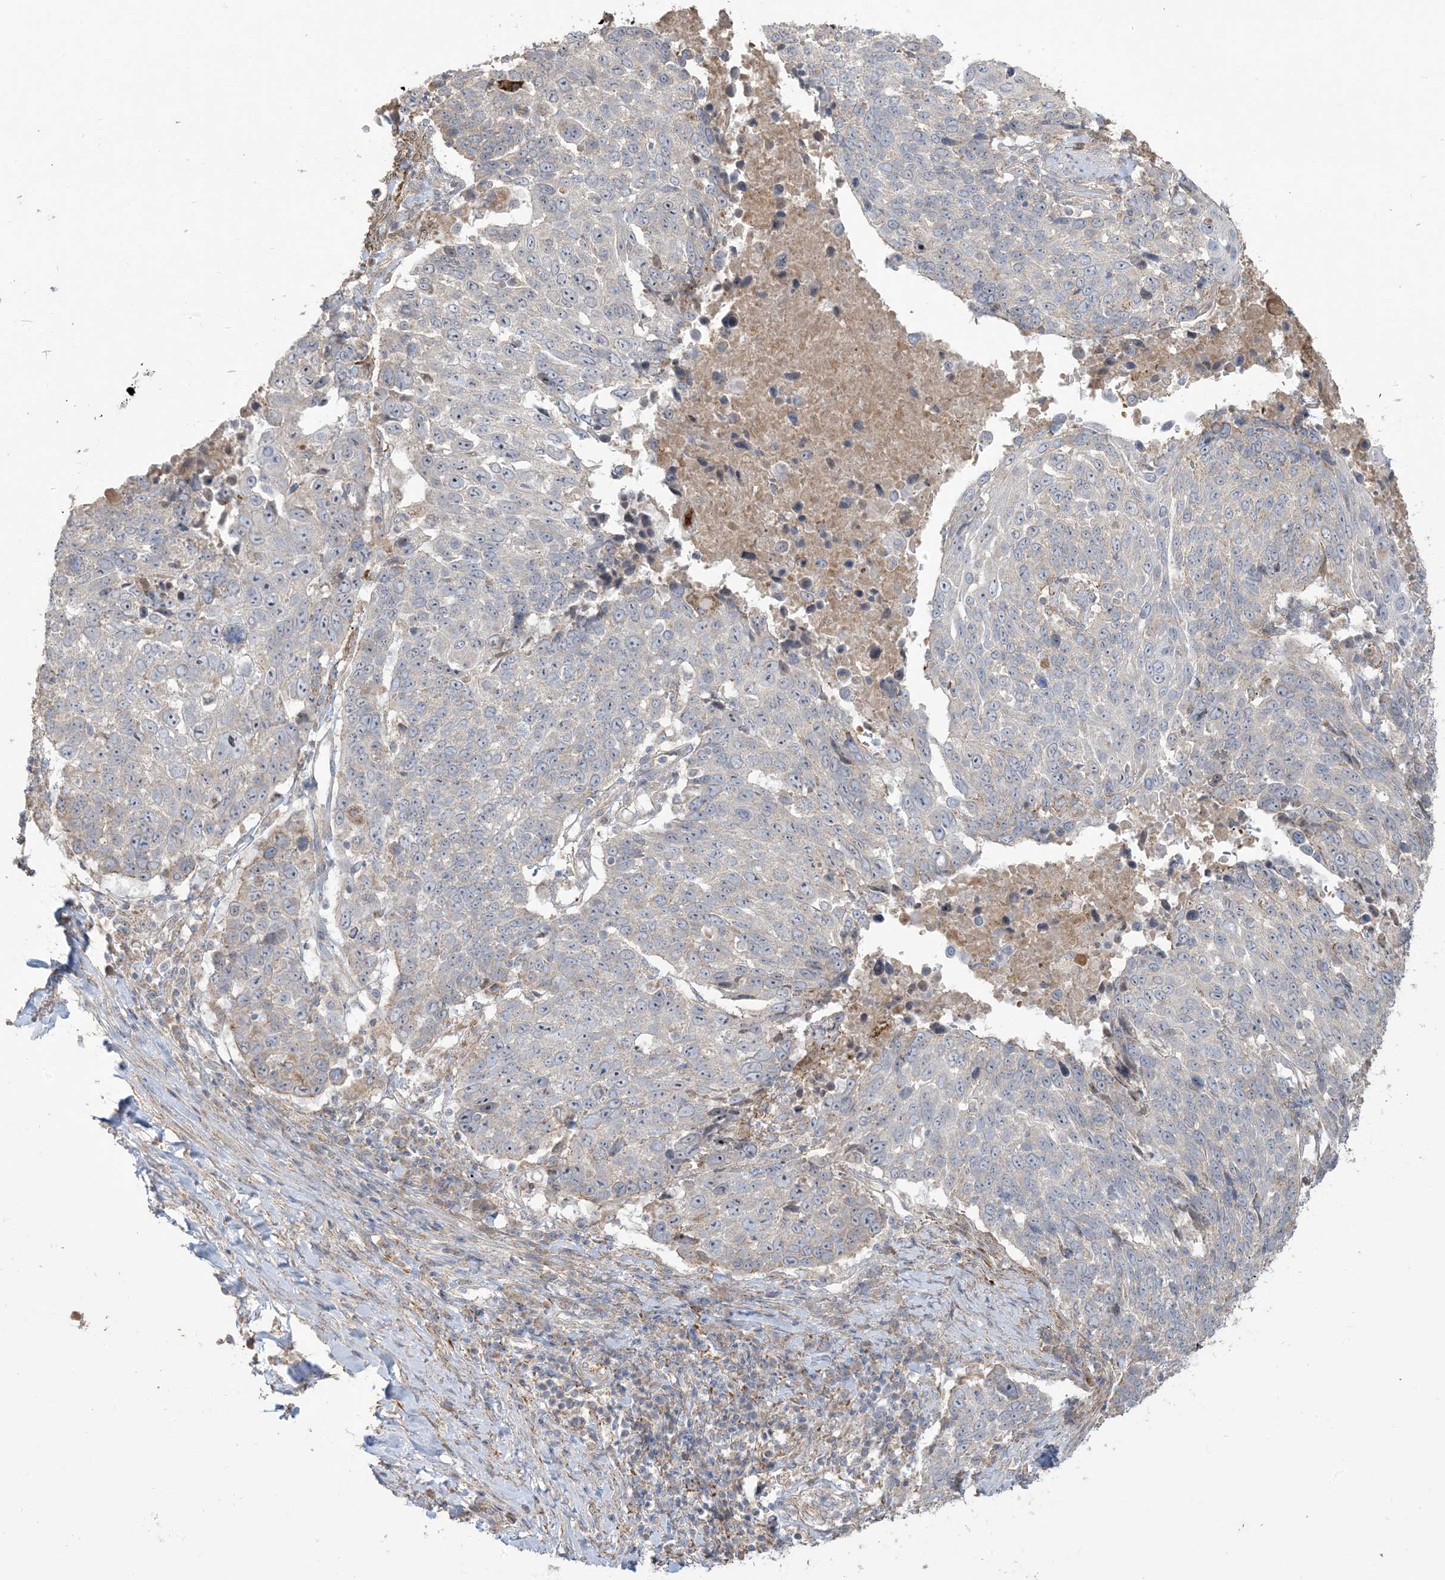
{"staining": {"intensity": "negative", "quantity": "none", "location": "none"}, "tissue": "lung cancer", "cell_type": "Tumor cells", "image_type": "cancer", "snomed": [{"axis": "morphology", "description": "Squamous cell carcinoma, NOS"}, {"axis": "topography", "description": "Lung"}], "caption": "A photomicrograph of human lung squamous cell carcinoma is negative for staining in tumor cells.", "gene": "KLHL18", "patient": {"sex": "male", "age": 66}}